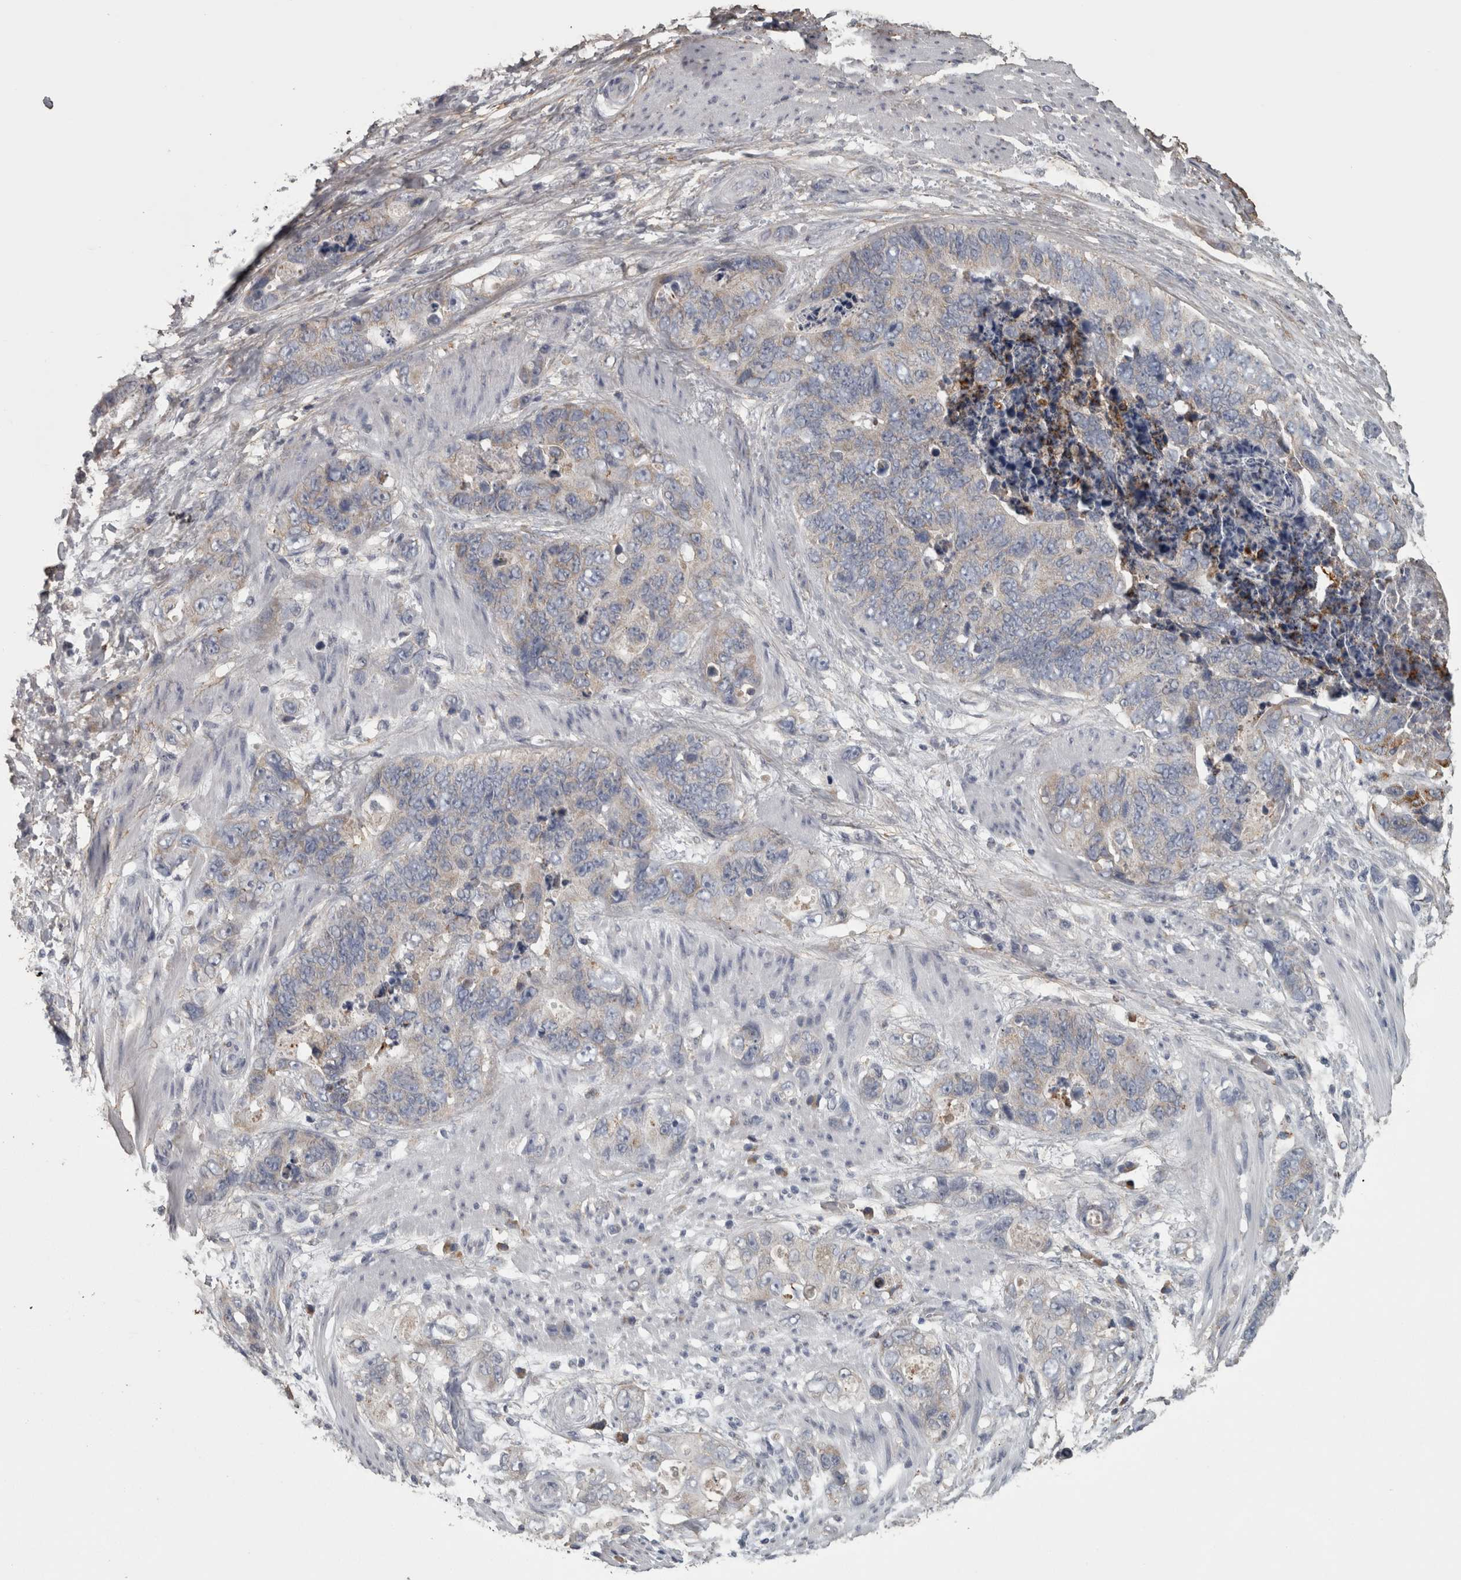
{"staining": {"intensity": "negative", "quantity": "none", "location": "none"}, "tissue": "stomach cancer", "cell_type": "Tumor cells", "image_type": "cancer", "snomed": [{"axis": "morphology", "description": "Normal tissue, NOS"}, {"axis": "morphology", "description": "Adenocarcinoma, NOS"}, {"axis": "topography", "description": "Stomach"}], "caption": "DAB (3,3'-diaminobenzidine) immunohistochemical staining of human stomach cancer (adenocarcinoma) shows no significant expression in tumor cells.", "gene": "FRK", "patient": {"sex": "female", "age": 89}}